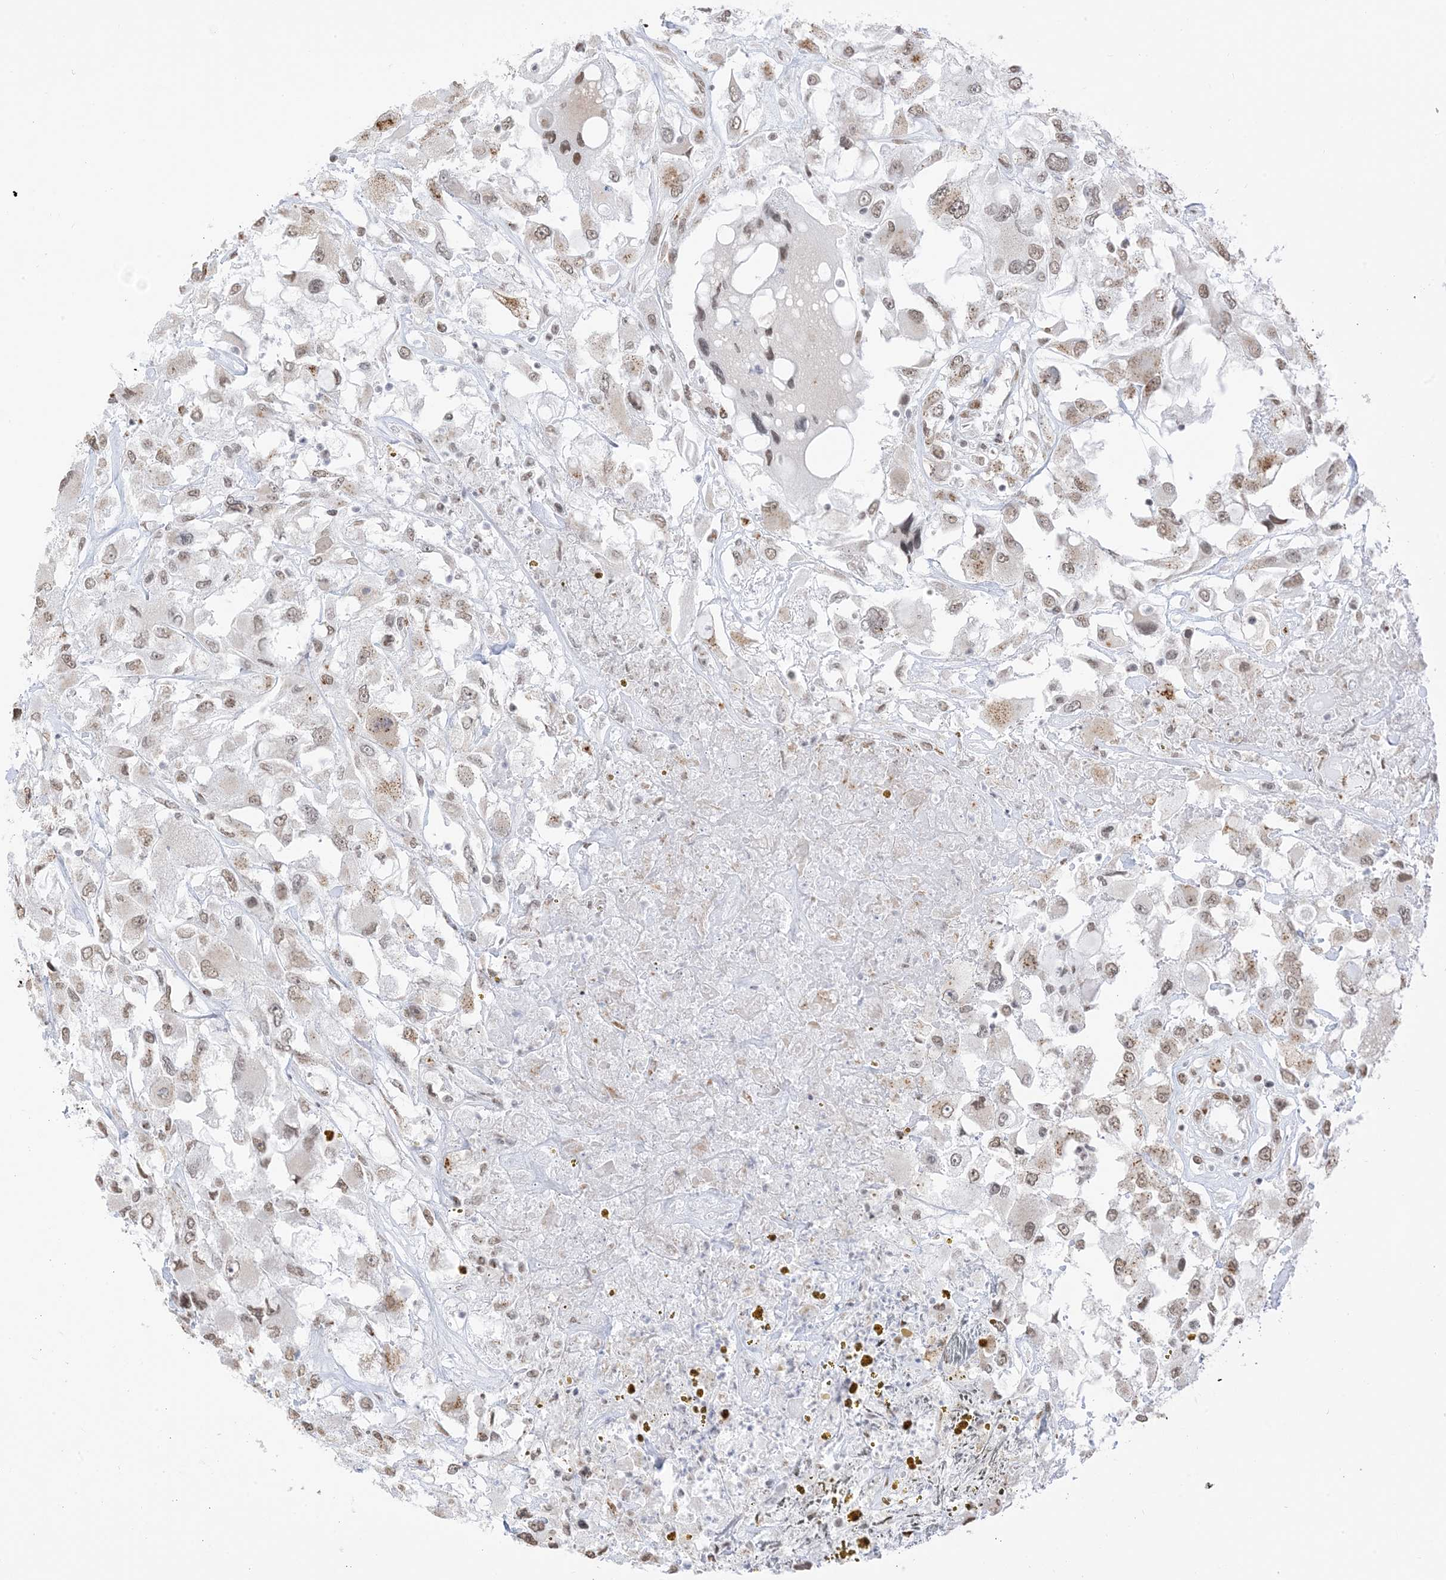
{"staining": {"intensity": "weak", "quantity": ">75%", "location": "cytoplasmic/membranous,nuclear"}, "tissue": "renal cancer", "cell_type": "Tumor cells", "image_type": "cancer", "snomed": [{"axis": "morphology", "description": "Adenocarcinoma, NOS"}, {"axis": "topography", "description": "Kidney"}], "caption": "Immunohistochemical staining of human renal adenocarcinoma demonstrates low levels of weak cytoplasmic/membranous and nuclear staining in about >75% of tumor cells.", "gene": "GPR107", "patient": {"sex": "female", "age": 52}}